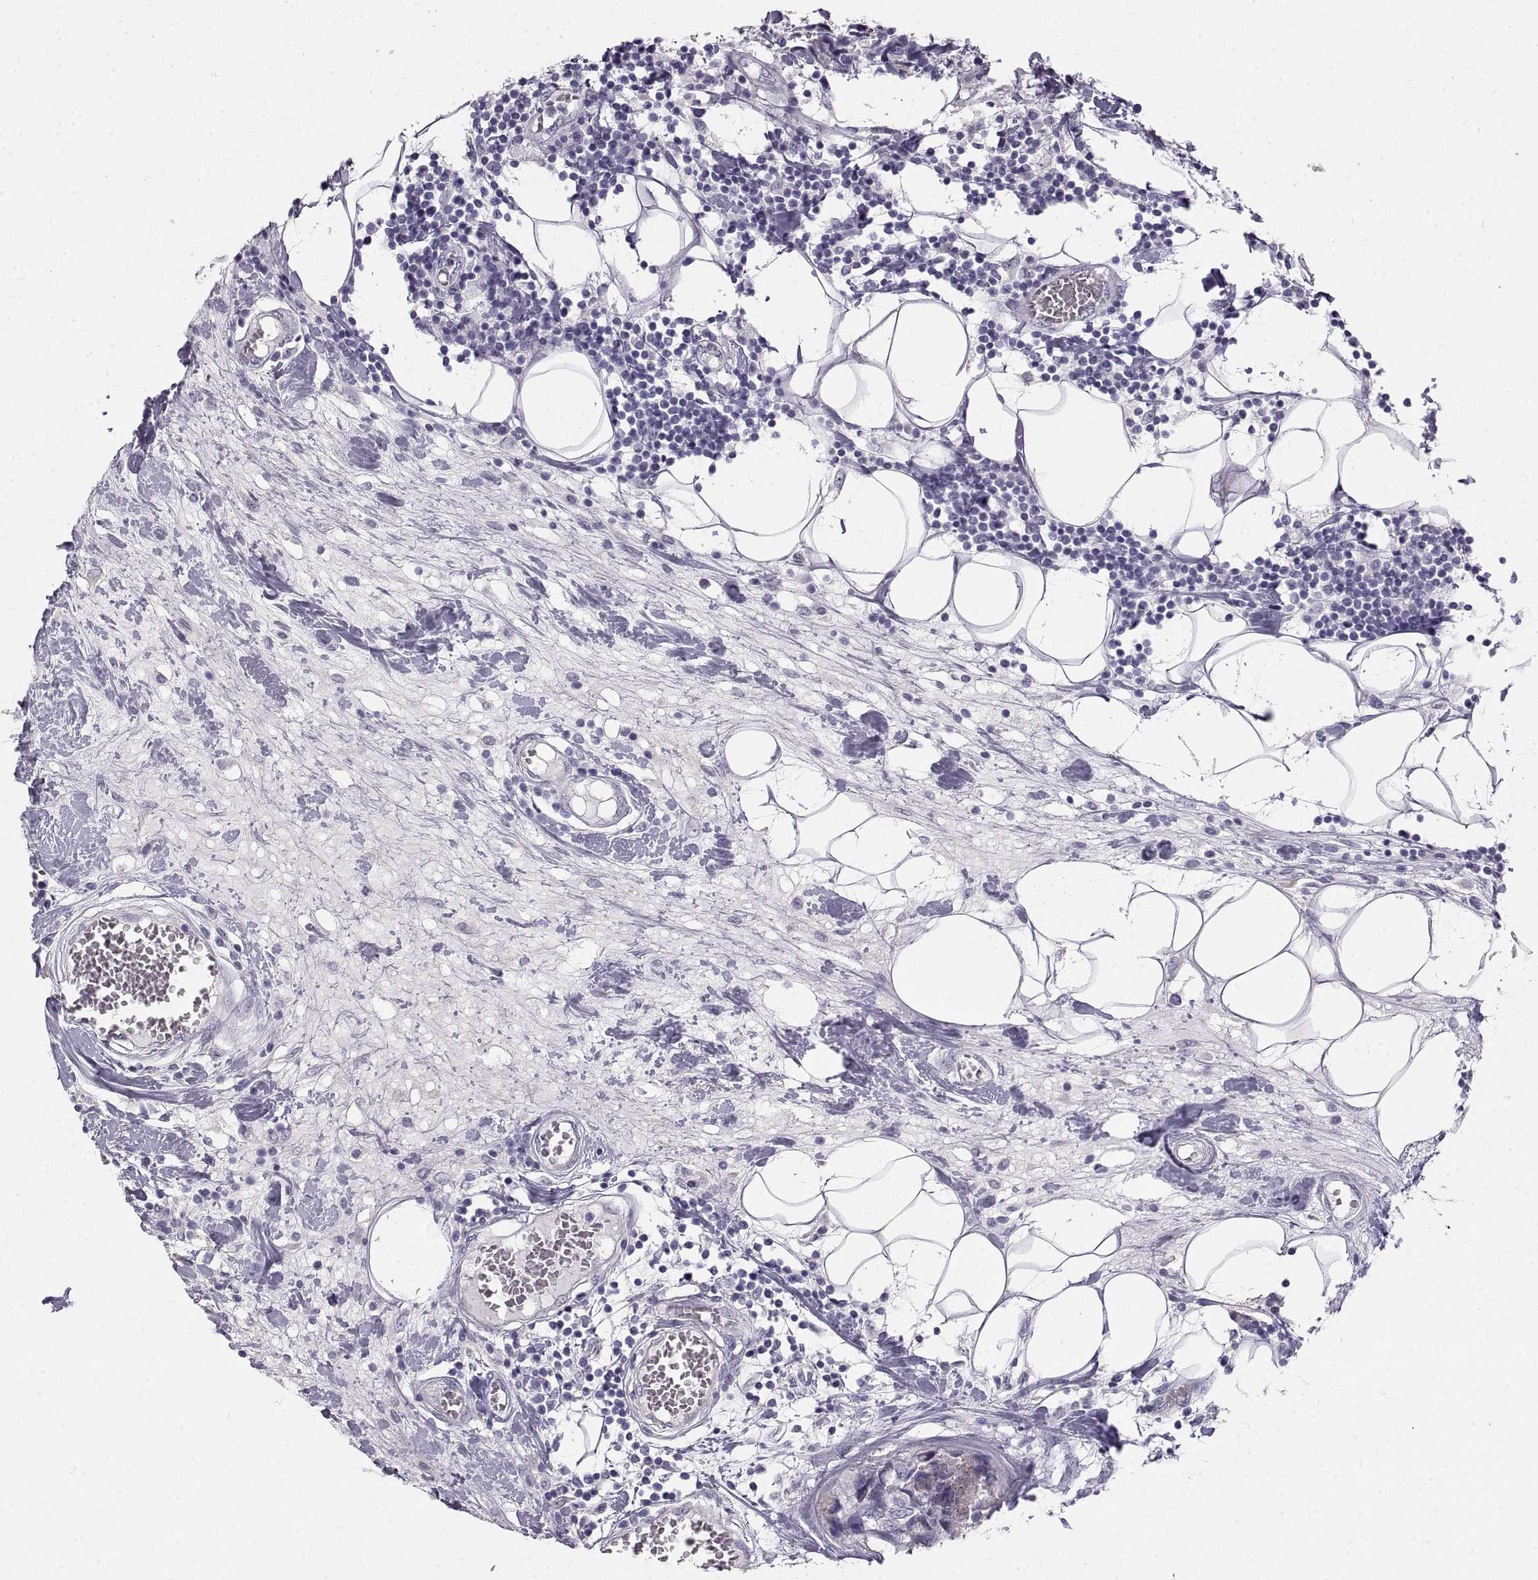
{"staining": {"intensity": "negative", "quantity": "none", "location": "none"}, "tissue": "breast cancer", "cell_type": "Tumor cells", "image_type": "cancer", "snomed": [{"axis": "morphology", "description": "Lobular carcinoma"}, {"axis": "topography", "description": "Breast"}], "caption": "High power microscopy histopathology image of an immunohistochemistry histopathology image of breast lobular carcinoma, revealing no significant positivity in tumor cells.", "gene": "CRYBB3", "patient": {"sex": "female", "age": 59}}